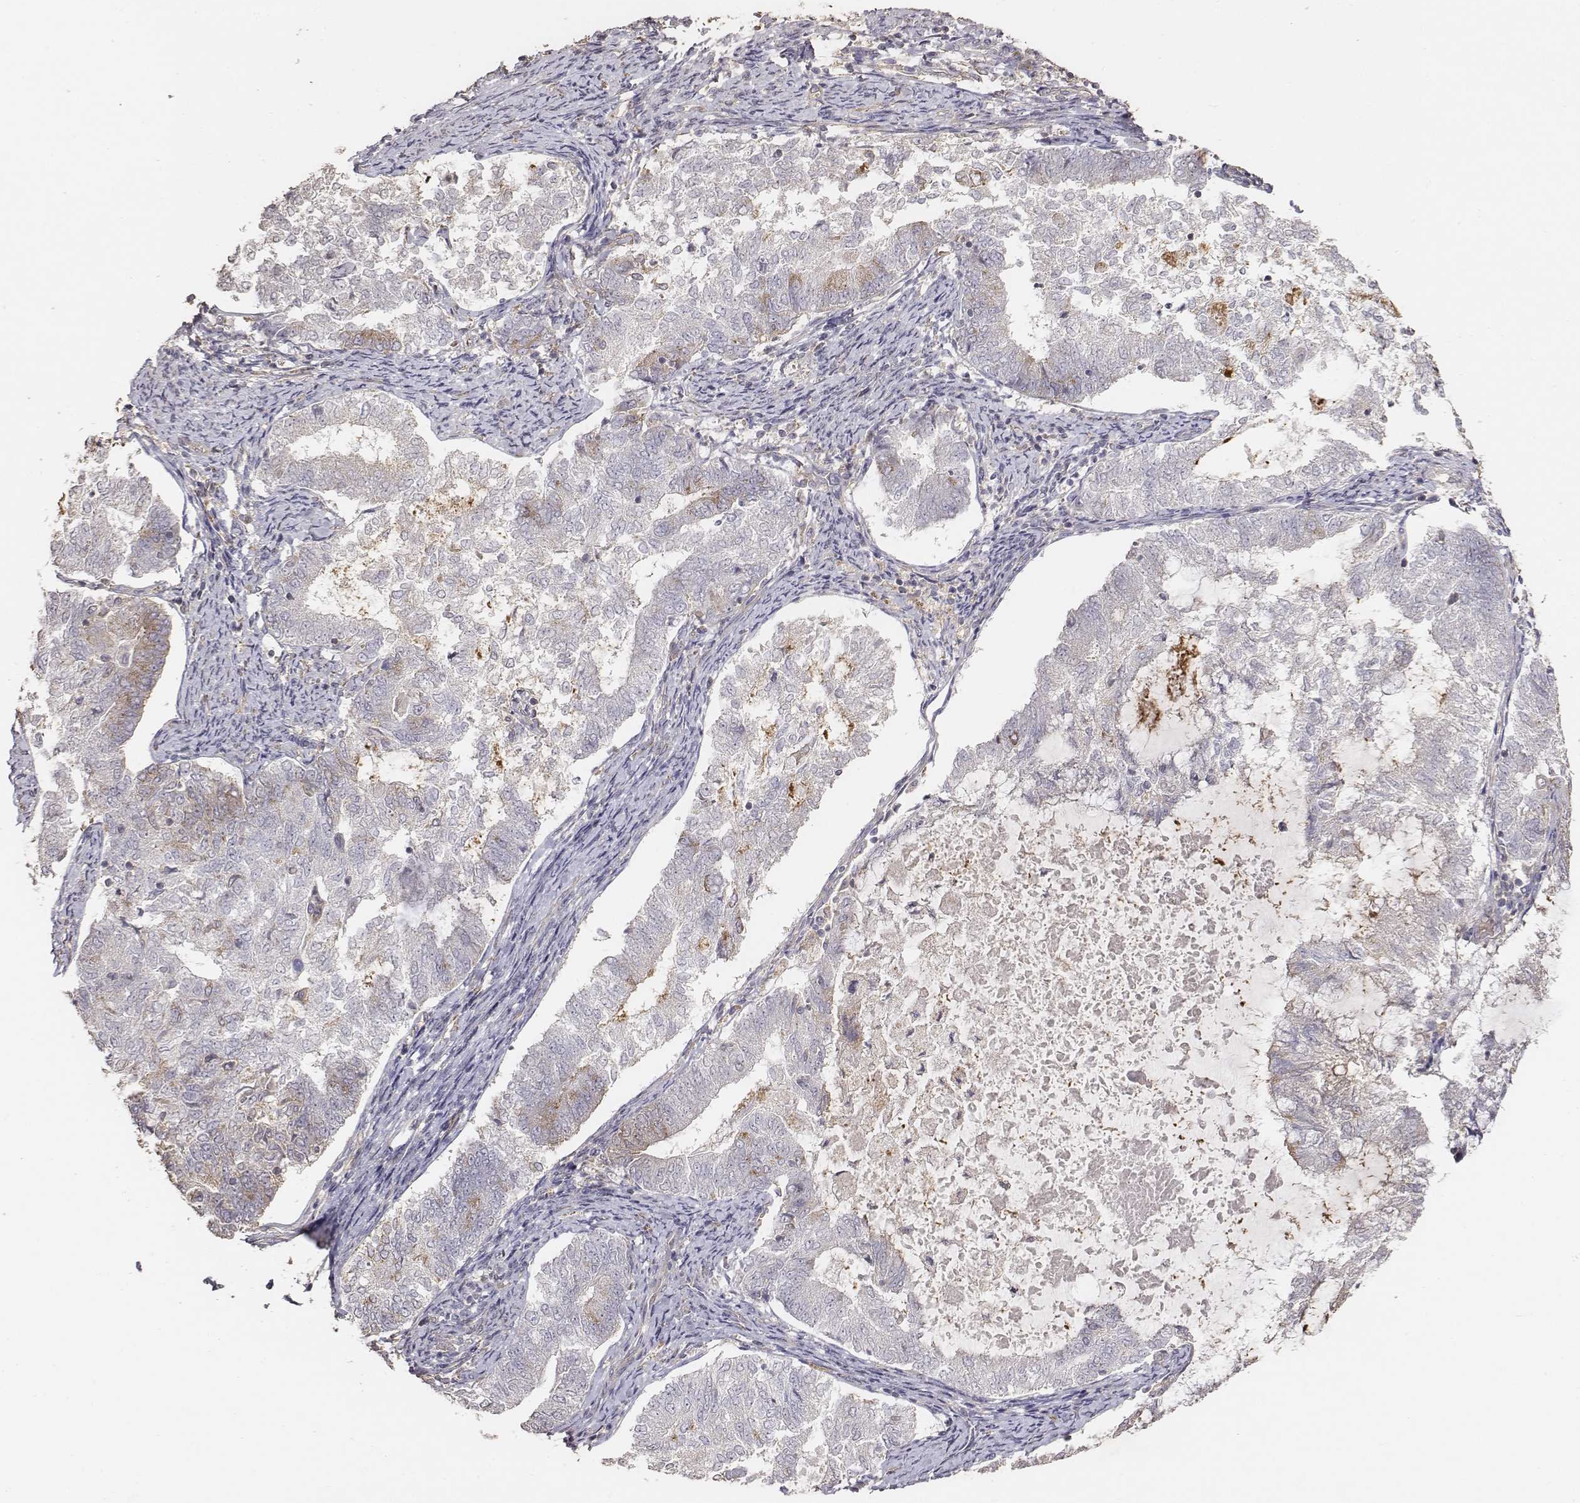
{"staining": {"intensity": "moderate", "quantity": "<25%", "location": "cytoplasmic/membranous"}, "tissue": "endometrial cancer", "cell_type": "Tumor cells", "image_type": "cancer", "snomed": [{"axis": "morphology", "description": "Adenocarcinoma, NOS"}, {"axis": "topography", "description": "Endometrium"}], "caption": "Endometrial cancer stained with immunohistochemistry reveals moderate cytoplasmic/membranous staining in about <25% of tumor cells. The staining is performed using DAB brown chromogen to label protein expression. The nuclei are counter-stained blue using hematoxylin.", "gene": "AP1B1", "patient": {"sex": "female", "age": 65}}